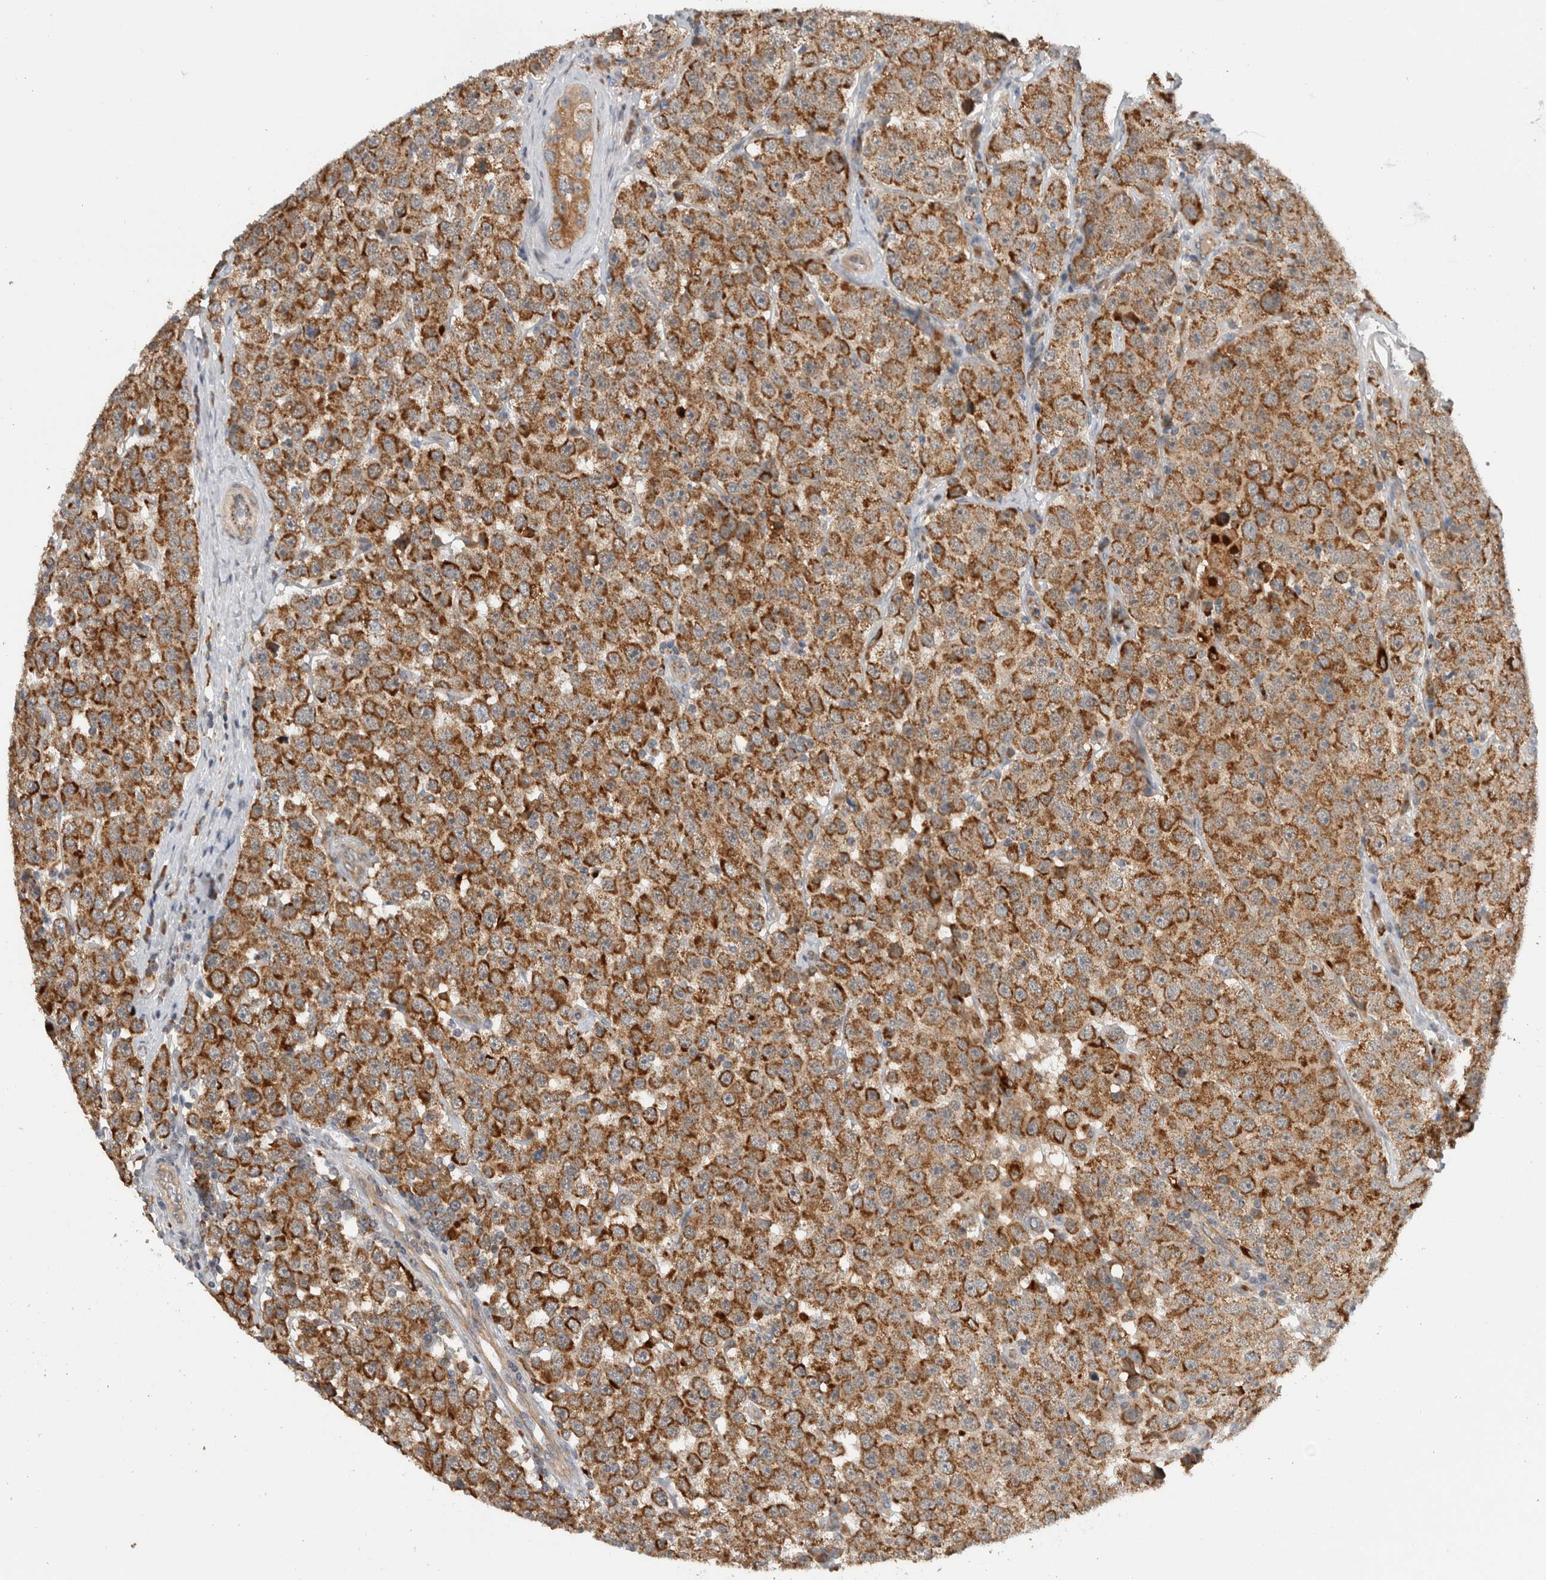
{"staining": {"intensity": "strong", "quantity": ">75%", "location": "cytoplasmic/membranous"}, "tissue": "testis cancer", "cell_type": "Tumor cells", "image_type": "cancer", "snomed": [{"axis": "morphology", "description": "Seminoma, NOS"}, {"axis": "morphology", "description": "Carcinoma, Embryonal, NOS"}, {"axis": "topography", "description": "Testis"}], "caption": "Immunohistochemical staining of testis cancer (embryonal carcinoma) shows high levels of strong cytoplasmic/membranous protein expression in approximately >75% of tumor cells.", "gene": "ADGRL3", "patient": {"sex": "male", "age": 28}}